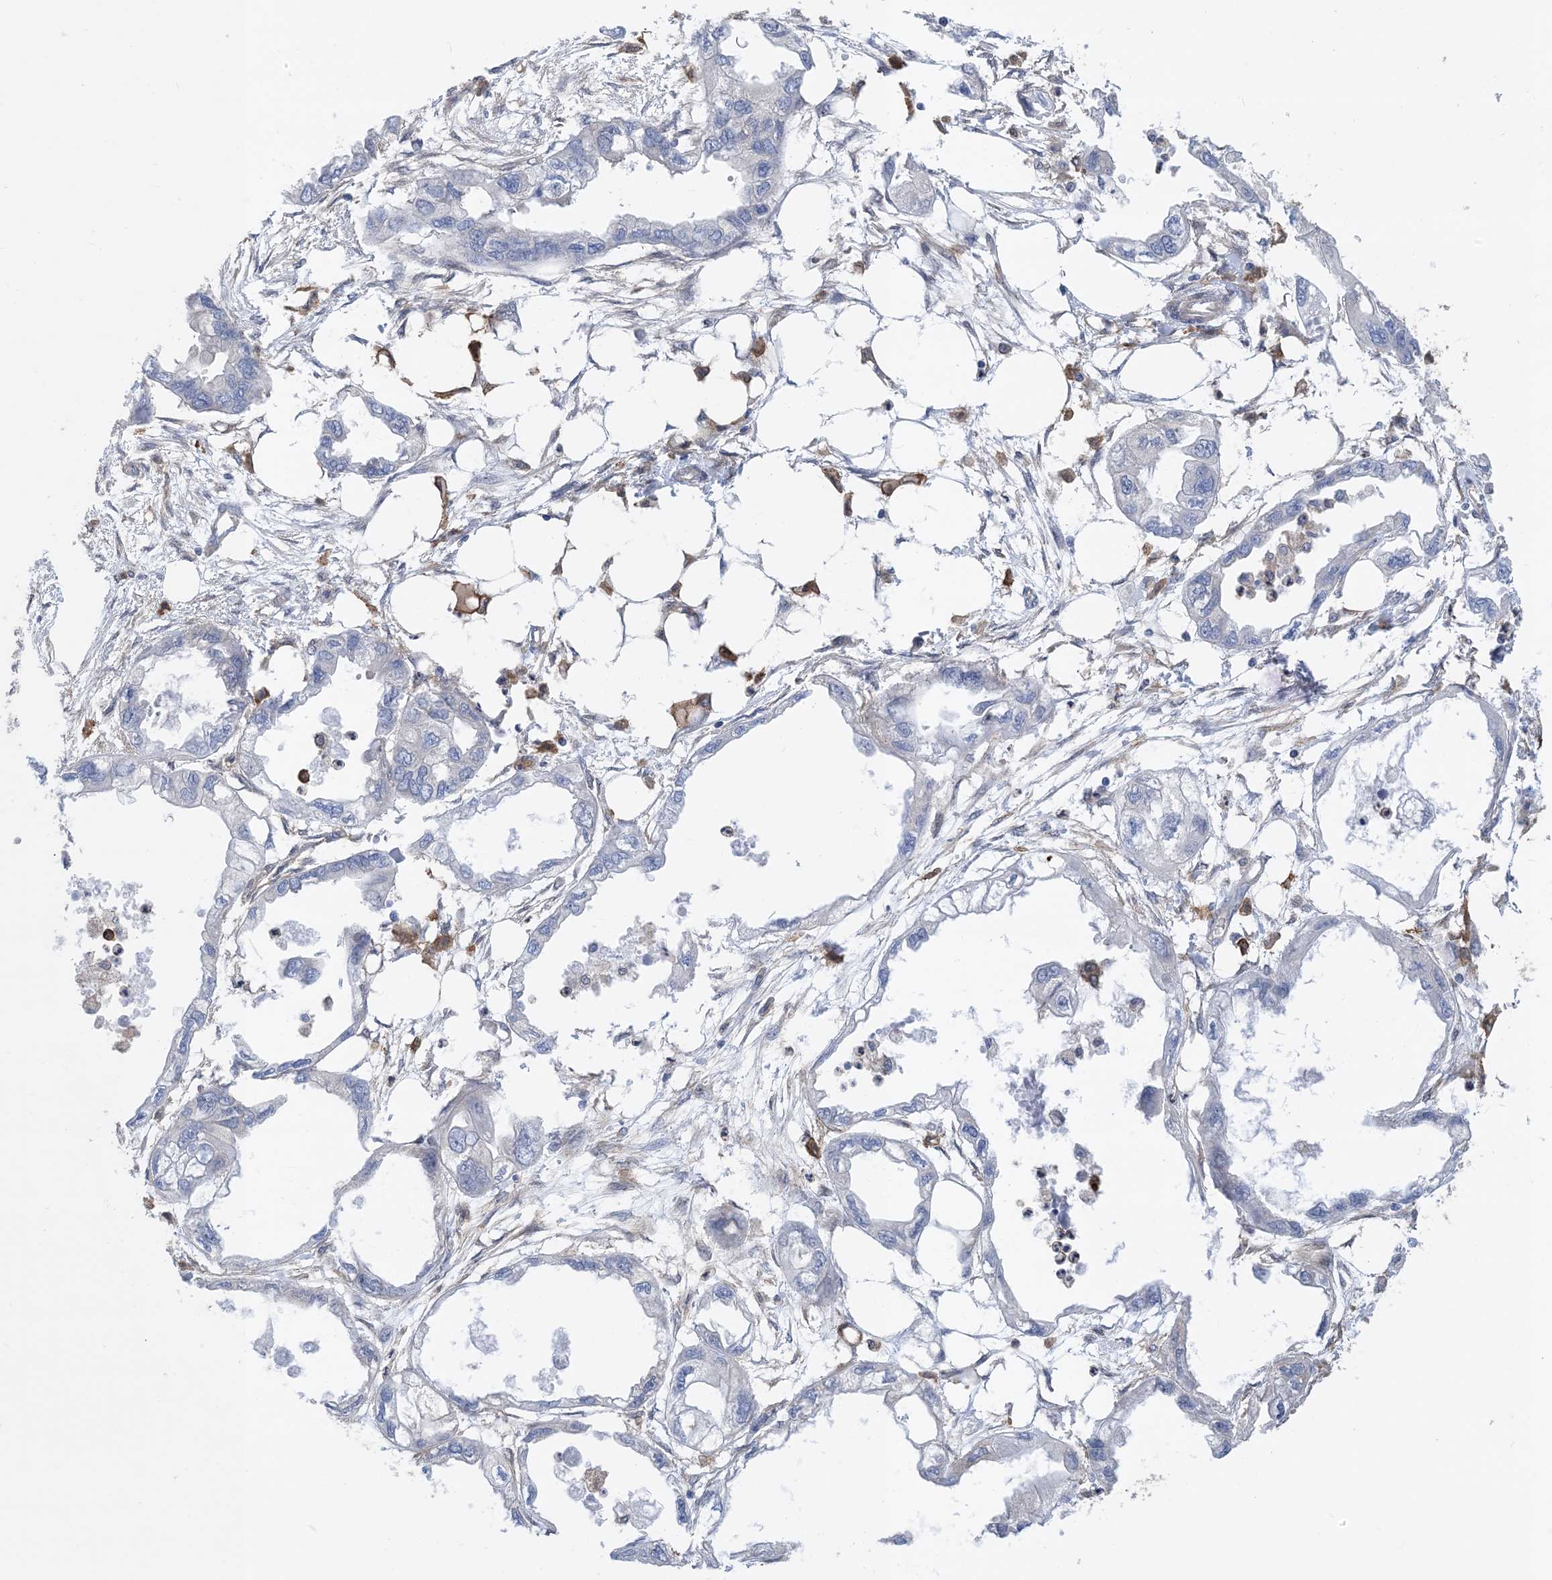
{"staining": {"intensity": "negative", "quantity": "none", "location": "none"}, "tissue": "endometrial cancer", "cell_type": "Tumor cells", "image_type": "cancer", "snomed": [{"axis": "morphology", "description": "Adenocarcinoma, NOS"}, {"axis": "morphology", "description": "Adenocarcinoma, metastatic, NOS"}, {"axis": "topography", "description": "Adipose tissue"}, {"axis": "topography", "description": "Endometrium"}], "caption": "A high-resolution photomicrograph shows IHC staining of adenocarcinoma (endometrial), which reveals no significant expression in tumor cells.", "gene": "HS1BP3", "patient": {"sex": "female", "age": 67}}